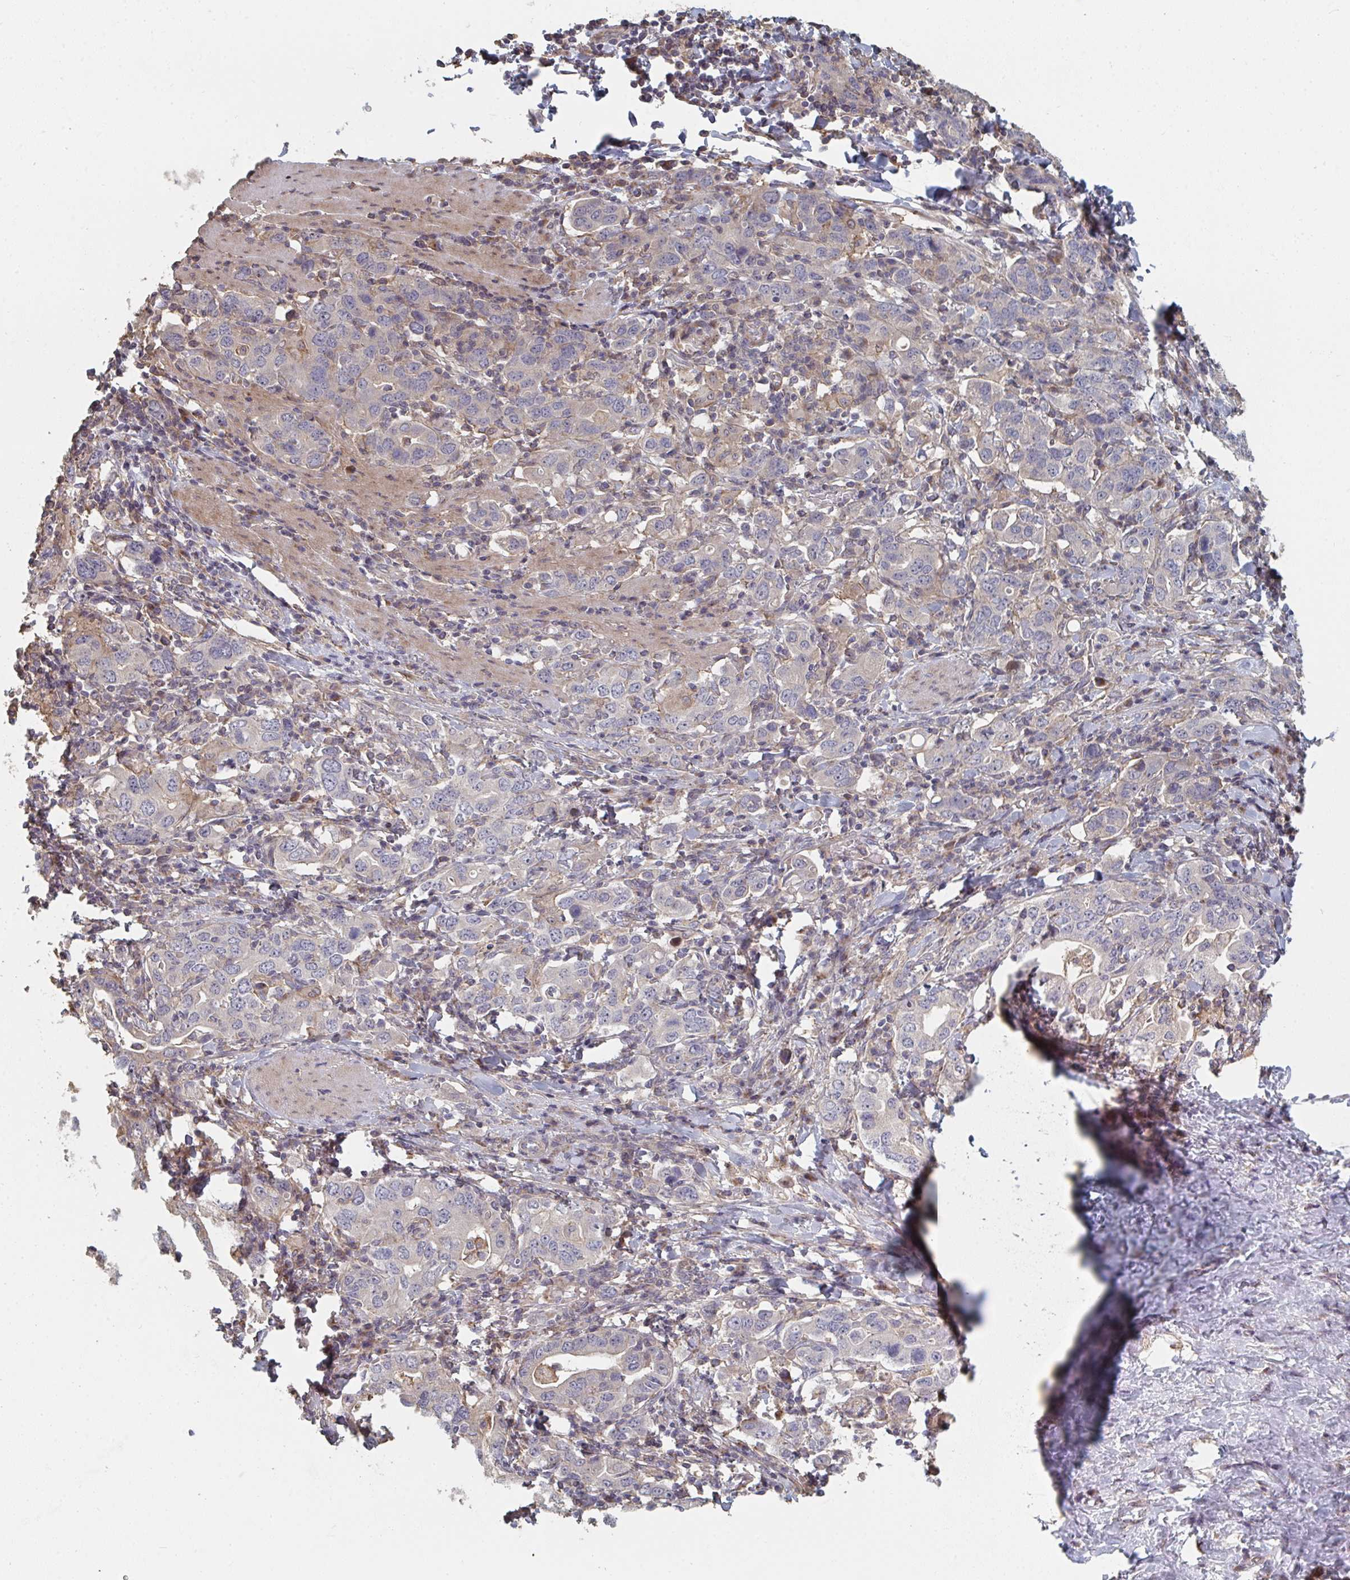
{"staining": {"intensity": "negative", "quantity": "none", "location": "none"}, "tissue": "stomach cancer", "cell_type": "Tumor cells", "image_type": "cancer", "snomed": [{"axis": "morphology", "description": "Adenocarcinoma, NOS"}, {"axis": "topography", "description": "Stomach, upper"}, {"axis": "topography", "description": "Stomach"}], "caption": "This photomicrograph is of stomach cancer (adenocarcinoma) stained with IHC to label a protein in brown with the nuclei are counter-stained blue. There is no staining in tumor cells.", "gene": "PTEN", "patient": {"sex": "male", "age": 62}}